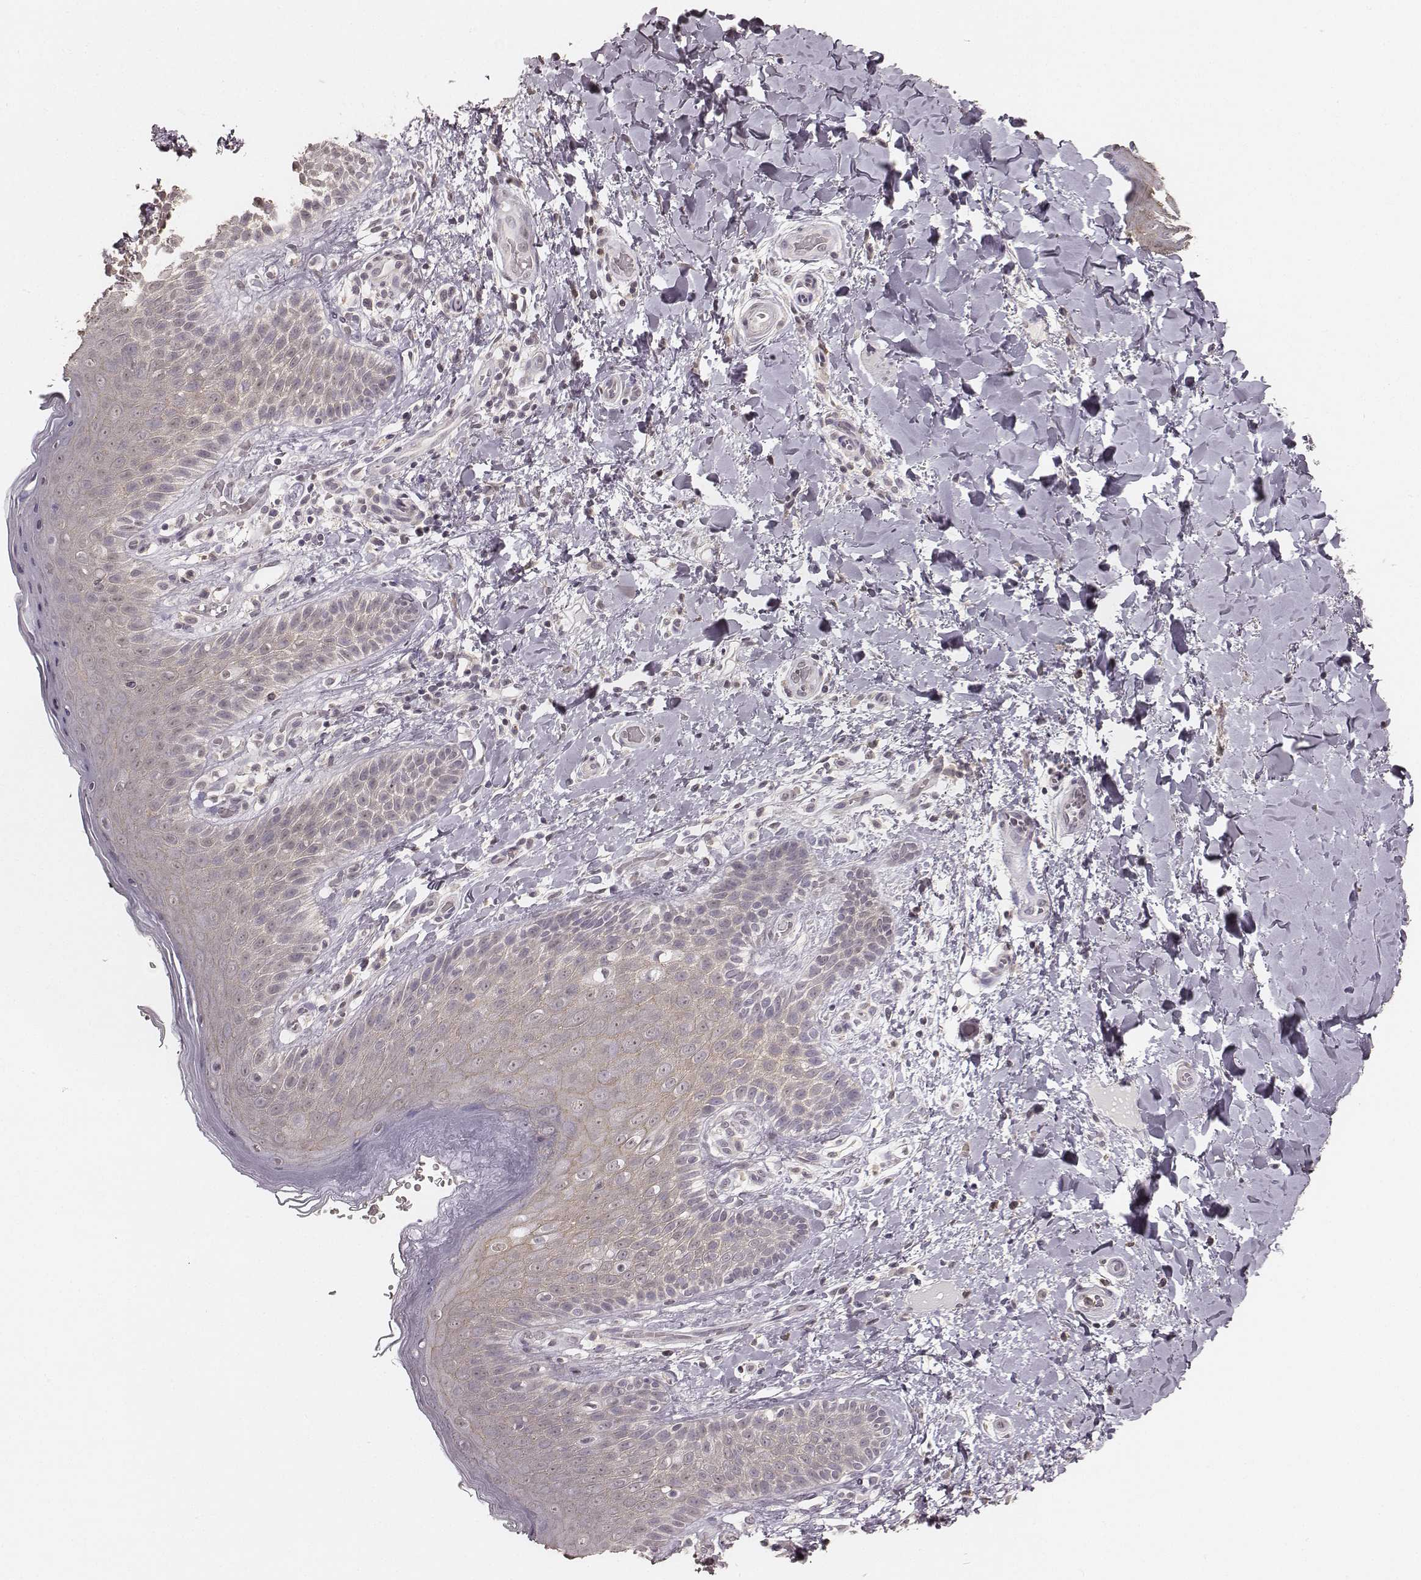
{"staining": {"intensity": "negative", "quantity": "none", "location": "none"}, "tissue": "skin", "cell_type": "Epidermal cells", "image_type": "normal", "snomed": [{"axis": "morphology", "description": "Normal tissue, NOS"}, {"axis": "topography", "description": "Anal"}], "caption": "This is an IHC micrograph of normal skin. There is no expression in epidermal cells.", "gene": "LY6K", "patient": {"sex": "male", "age": 36}}